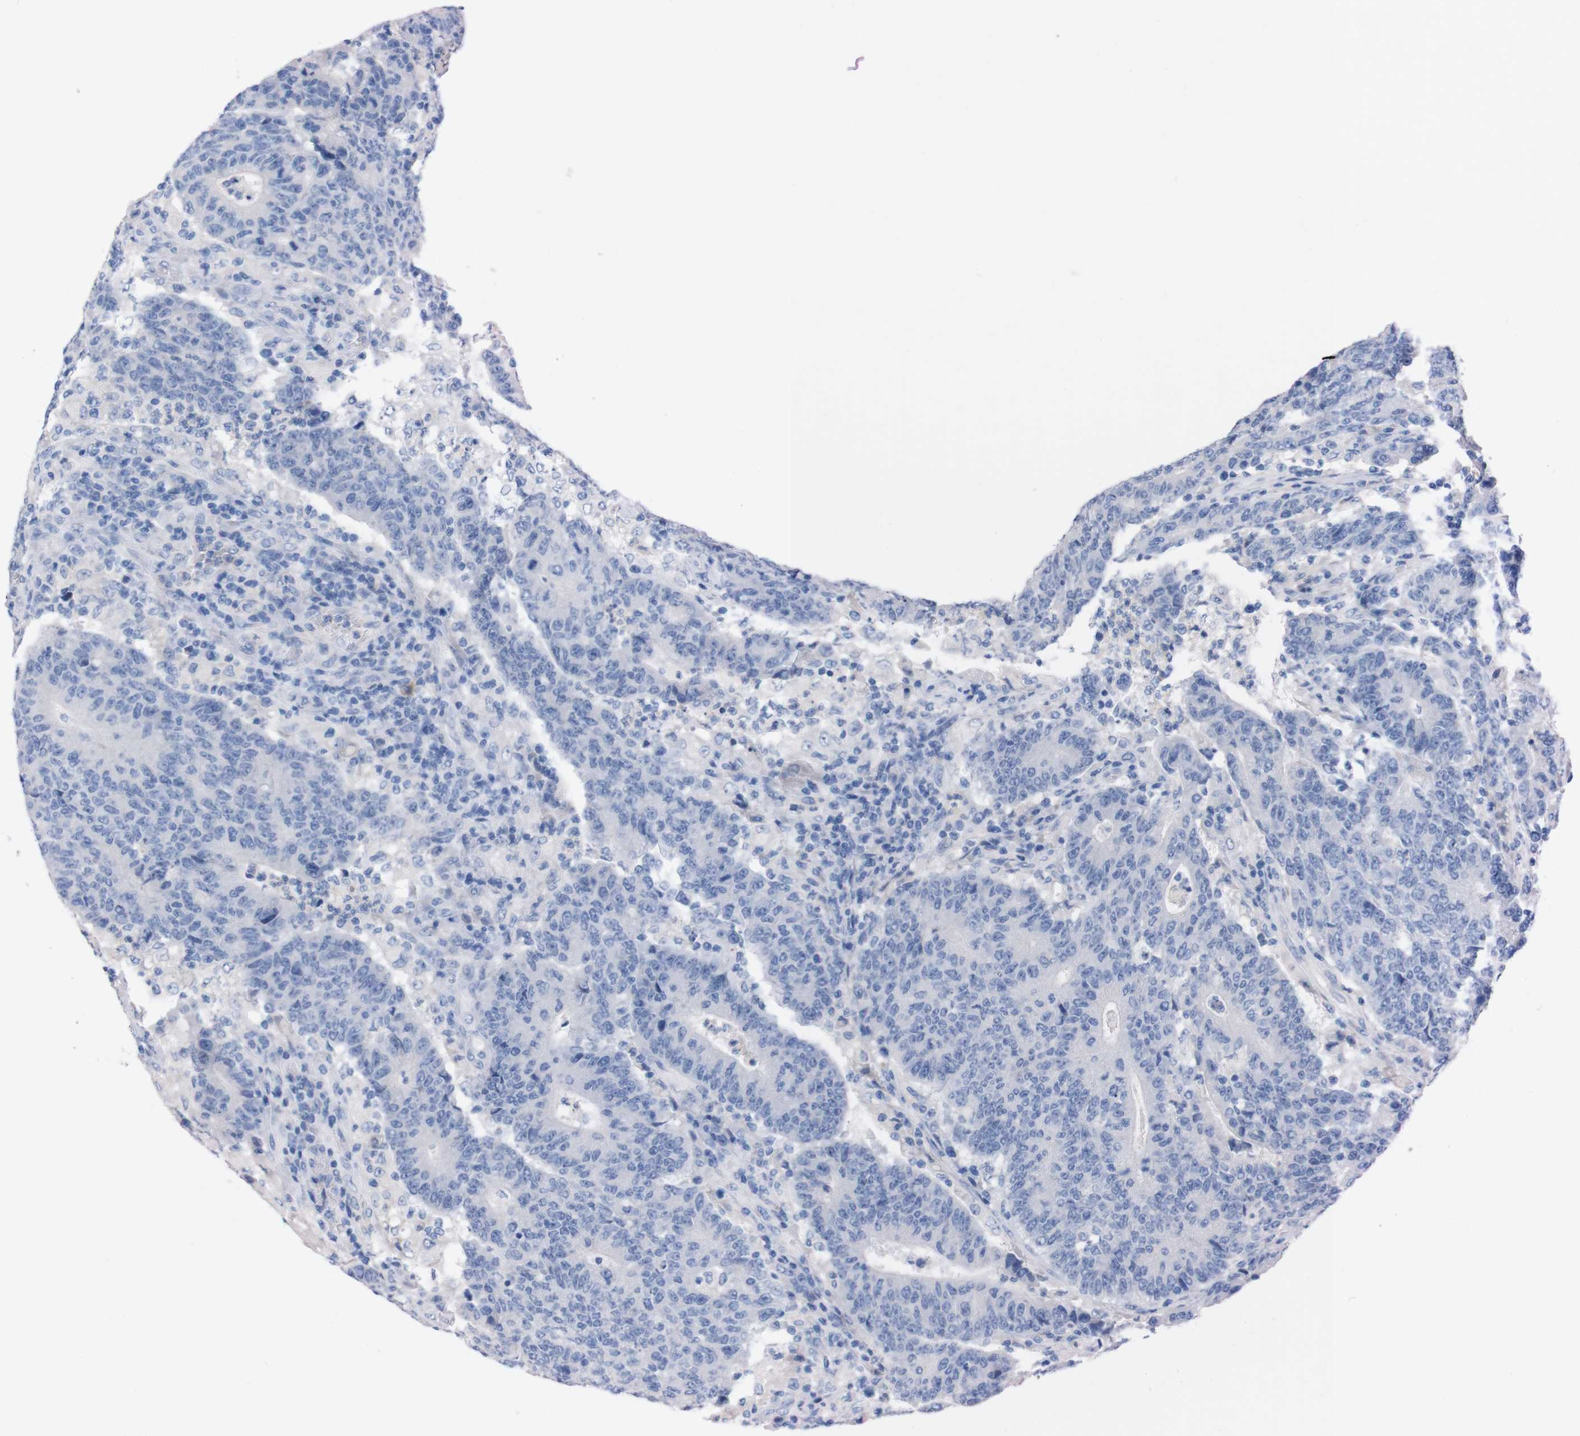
{"staining": {"intensity": "negative", "quantity": "none", "location": "none"}, "tissue": "colorectal cancer", "cell_type": "Tumor cells", "image_type": "cancer", "snomed": [{"axis": "morphology", "description": "Normal tissue, NOS"}, {"axis": "morphology", "description": "Adenocarcinoma, NOS"}, {"axis": "topography", "description": "Colon"}], "caption": "Adenocarcinoma (colorectal) was stained to show a protein in brown. There is no significant expression in tumor cells.", "gene": "TMEM243", "patient": {"sex": "female", "age": 75}}